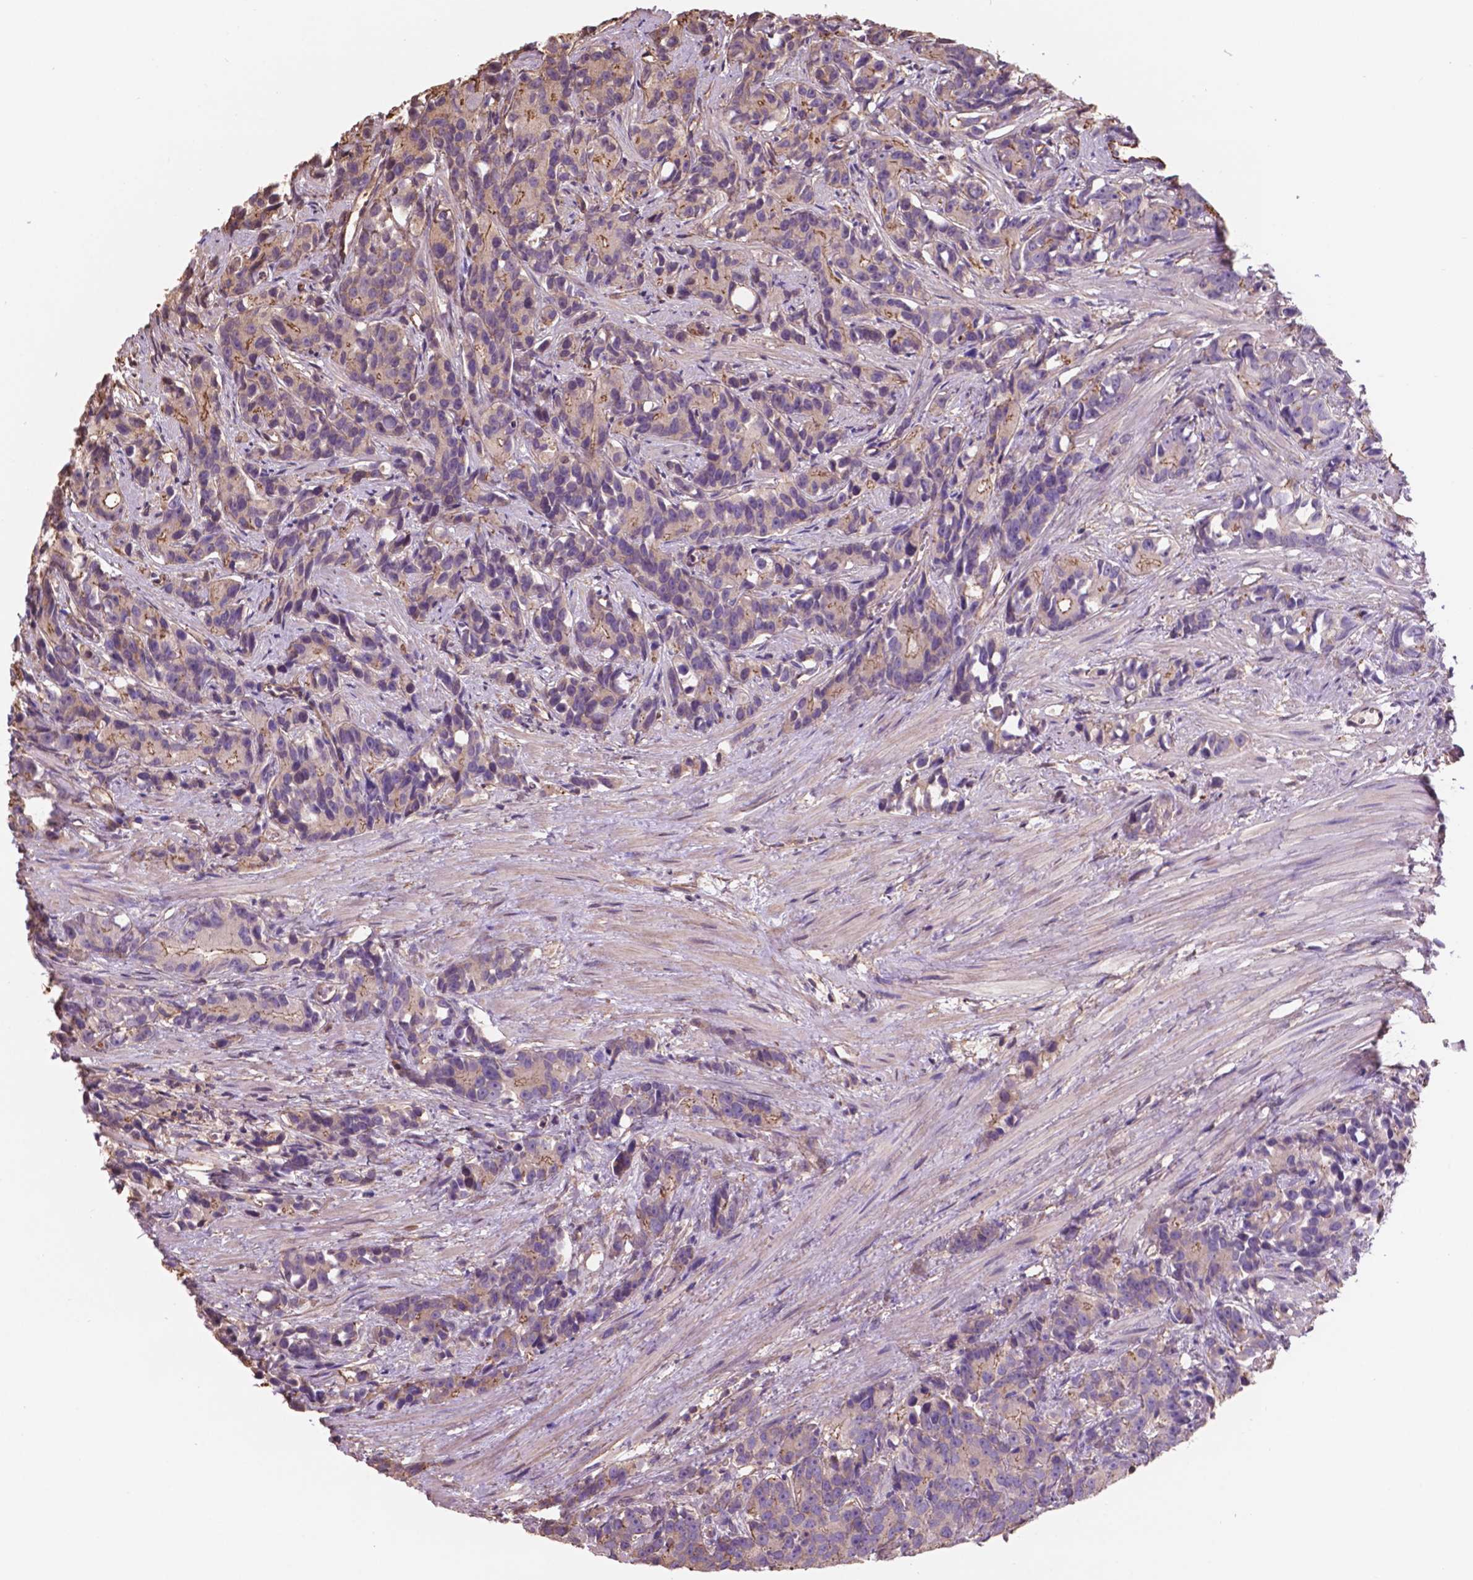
{"staining": {"intensity": "moderate", "quantity": ">75%", "location": "cytoplasmic/membranous"}, "tissue": "prostate cancer", "cell_type": "Tumor cells", "image_type": "cancer", "snomed": [{"axis": "morphology", "description": "Adenocarcinoma, High grade"}, {"axis": "topography", "description": "Prostate"}], "caption": "Protein staining shows moderate cytoplasmic/membranous expression in about >75% of tumor cells in prostate cancer.", "gene": "NIPA2", "patient": {"sex": "male", "age": 90}}